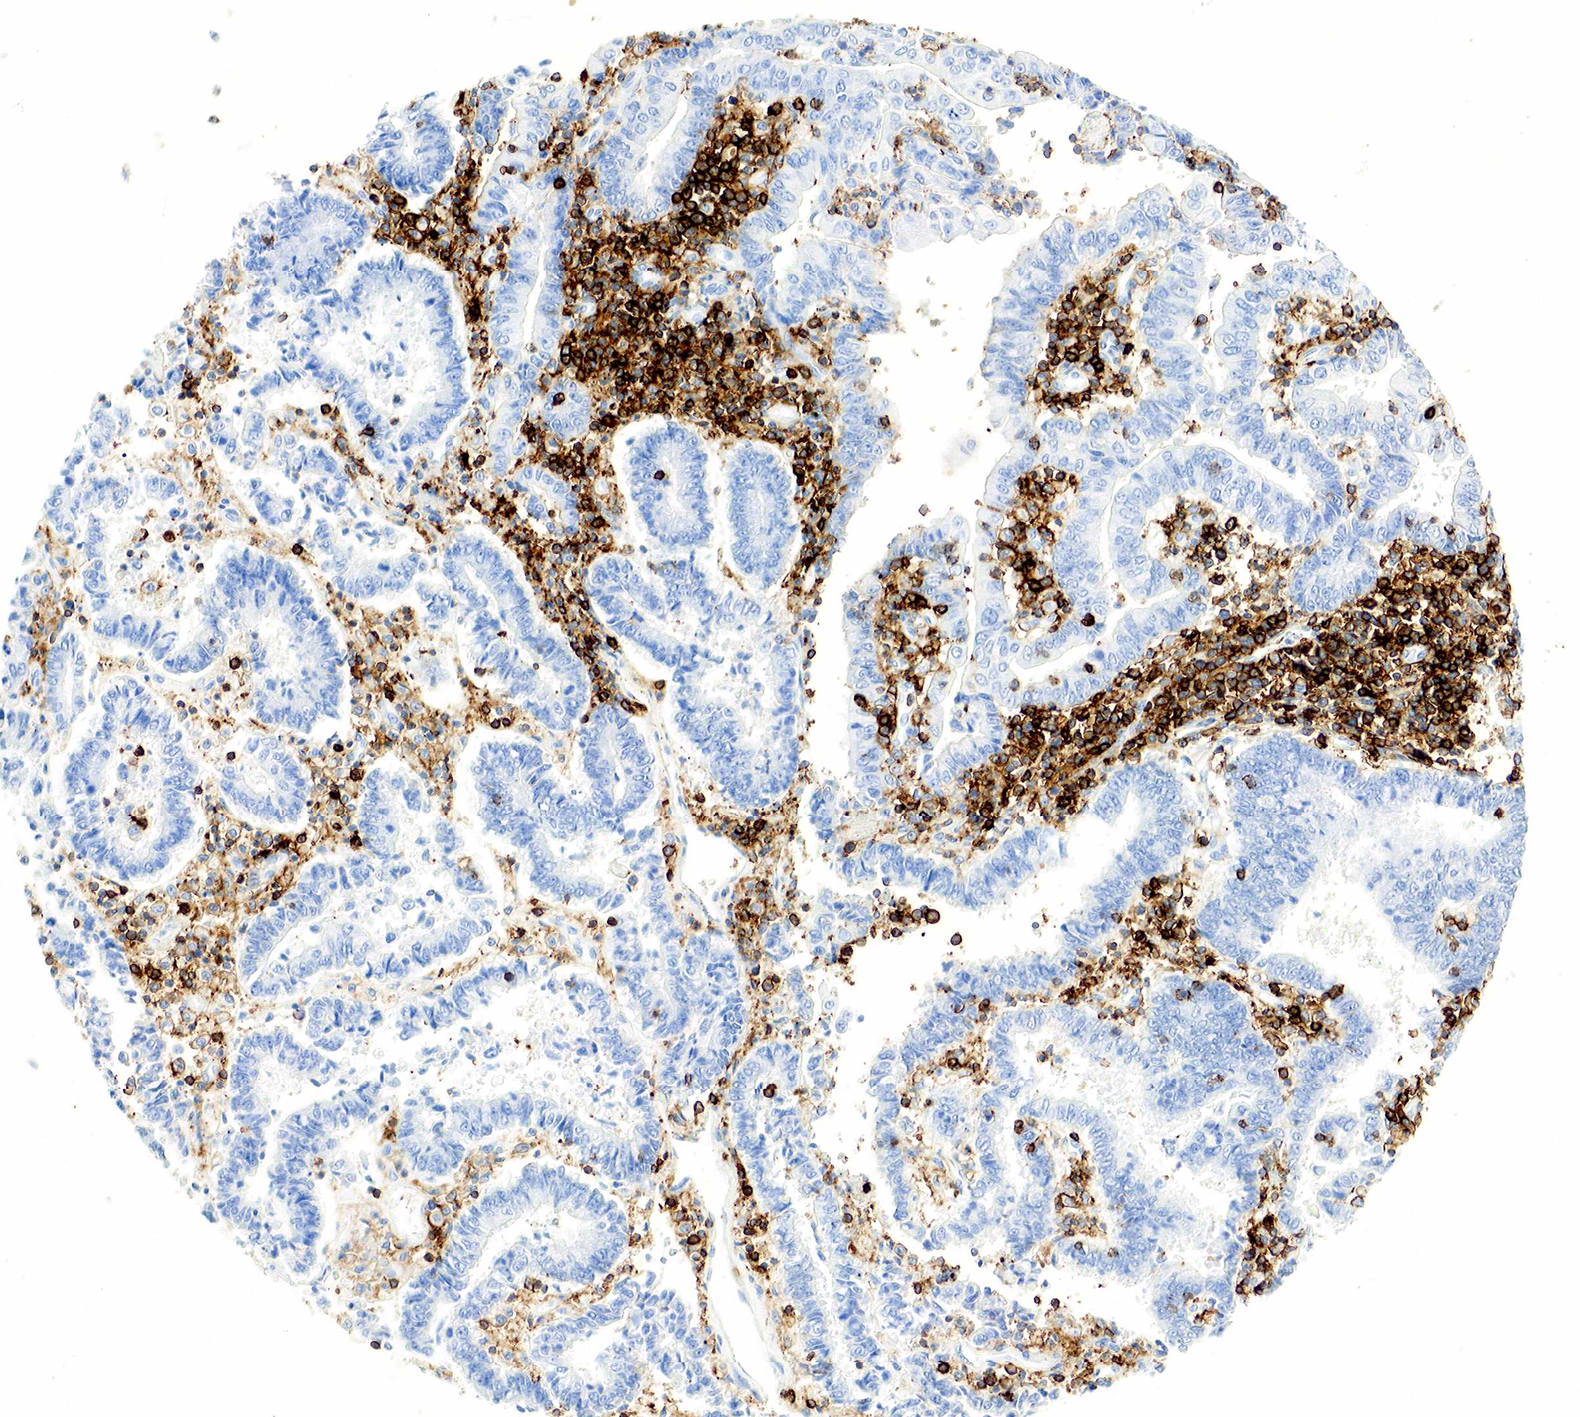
{"staining": {"intensity": "negative", "quantity": "none", "location": "none"}, "tissue": "endometrial cancer", "cell_type": "Tumor cells", "image_type": "cancer", "snomed": [{"axis": "morphology", "description": "Adenocarcinoma, NOS"}, {"axis": "topography", "description": "Endometrium"}], "caption": "Image shows no significant protein positivity in tumor cells of endometrial cancer (adenocarcinoma).", "gene": "PTPRC", "patient": {"sex": "female", "age": 75}}